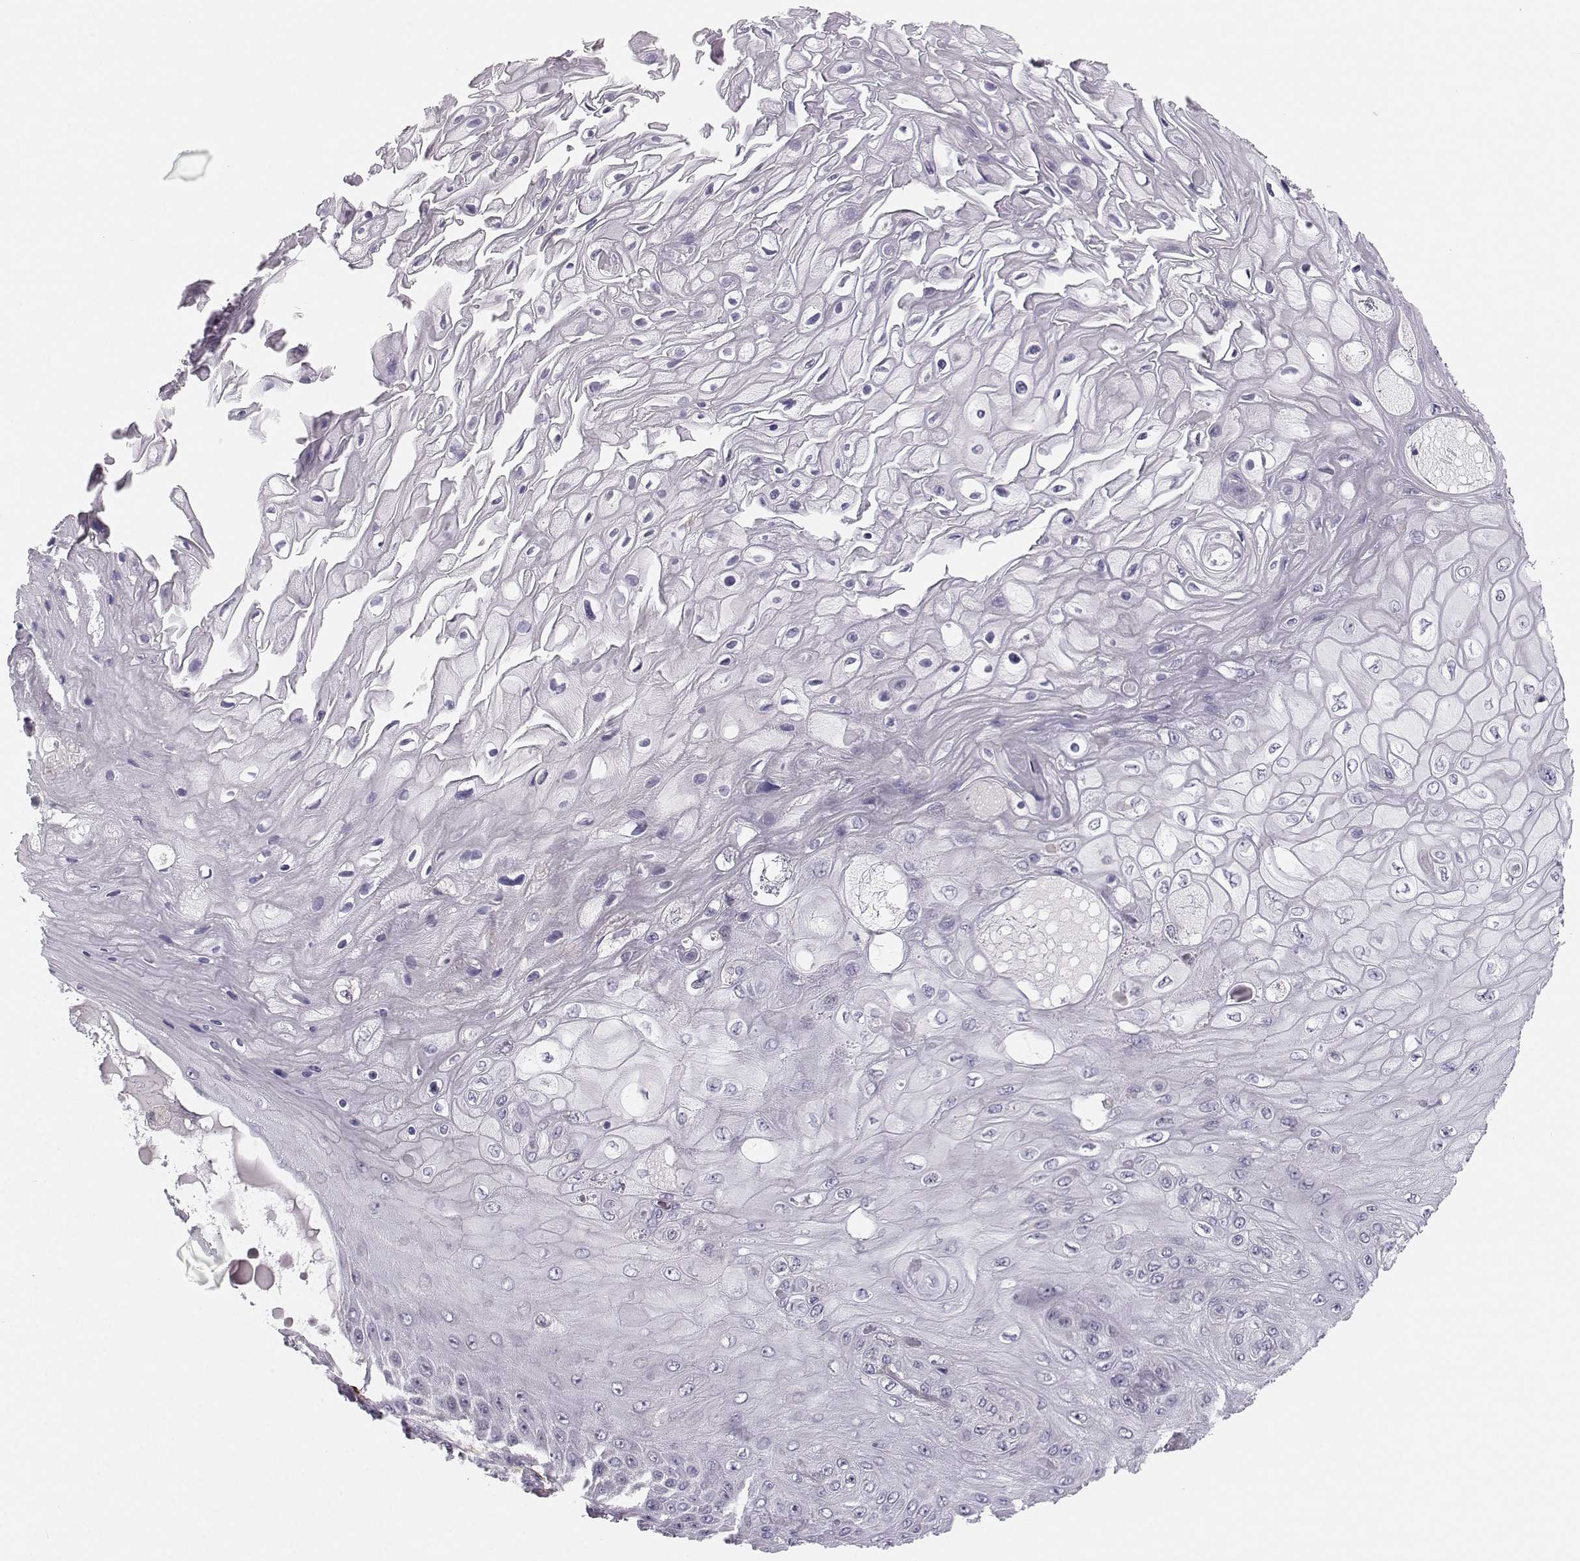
{"staining": {"intensity": "negative", "quantity": "none", "location": "none"}, "tissue": "skin cancer", "cell_type": "Tumor cells", "image_type": "cancer", "snomed": [{"axis": "morphology", "description": "Squamous cell carcinoma, NOS"}, {"axis": "topography", "description": "Skin"}], "caption": "Tumor cells are negative for brown protein staining in skin squamous cell carcinoma.", "gene": "HTR7", "patient": {"sex": "male", "age": 62}}